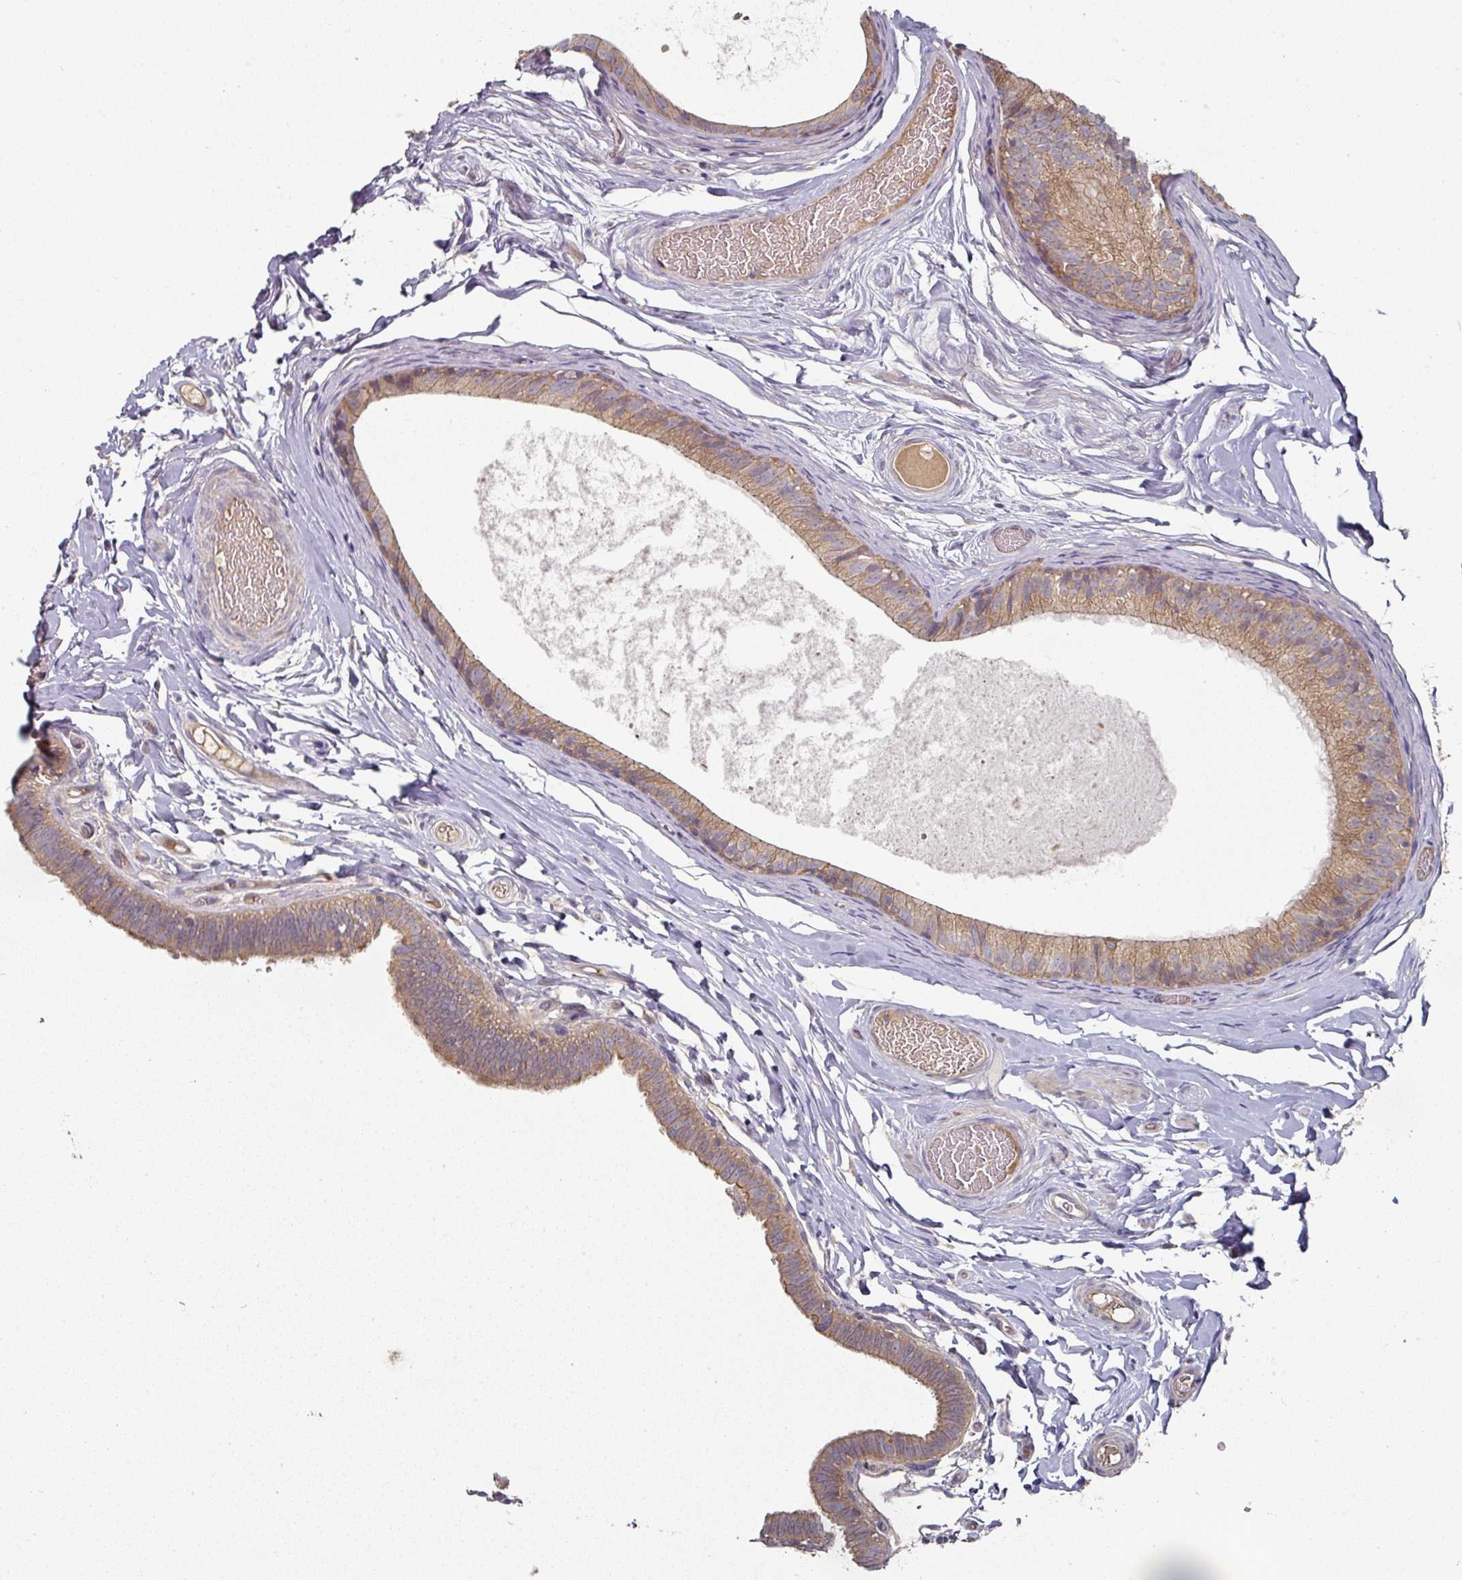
{"staining": {"intensity": "moderate", "quantity": "25%-75%", "location": "cytoplasmic/membranous"}, "tissue": "epididymis", "cell_type": "Glandular cells", "image_type": "normal", "snomed": [{"axis": "morphology", "description": "Normal tissue, NOS"}, {"axis": "morphology", "description": "Carcinoma, Embryonal, NOS"}, {"axis": "topography", "description": "Testis"}, {"axis": "topography", "description": "Epididymis"}], "caption": "Immunohistochemistry micrograph of unremarkable human epididymis stained for a protein (brown), which demonstrates medium levels of moderate cytoplasmic/membranous staining in approximately 25%-75% of glandular cells.", "gene": "DNAJC7", "patient": {"sex": "male", "age": 36}}